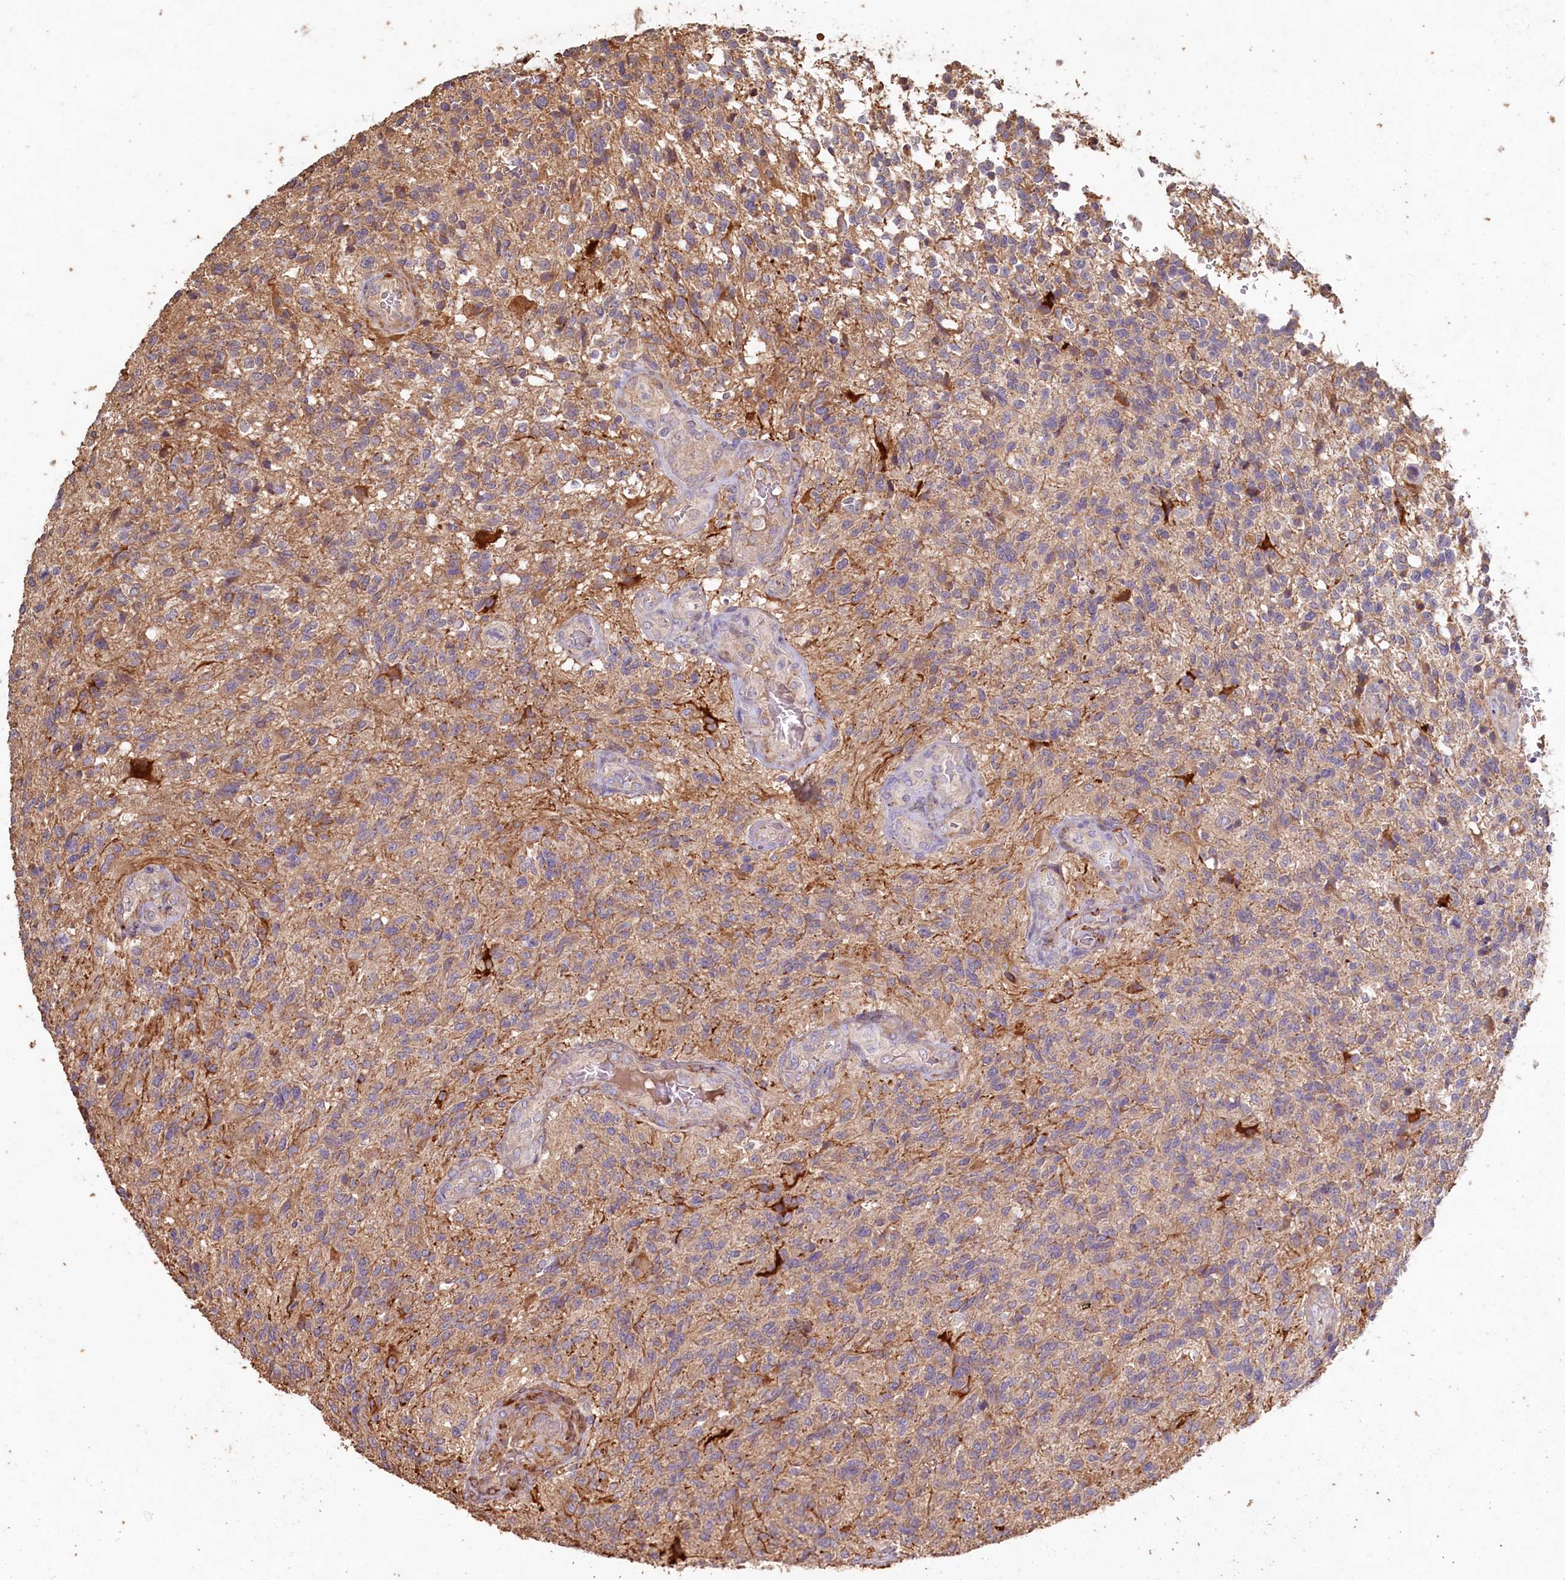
{"staining": {"intensity": "weak", "quantity": "<25%", "location": "cytoplasmic/membranous"}, "tissue": "glioma", "cell_type": "Tumor cells", "image_type": "cancer", "snomed": [{"axis": "morphology", "description": "Glioma, malignant, High grade"}, {"axis": "topography", "description": "Brain"}], "caption": "Immunohistochemical staining of high-grade glioma (malignant) displays no significant staining in tumor cells.", "gene": "FUNDC1", "patient": {"sex": "male", "age": 56}}